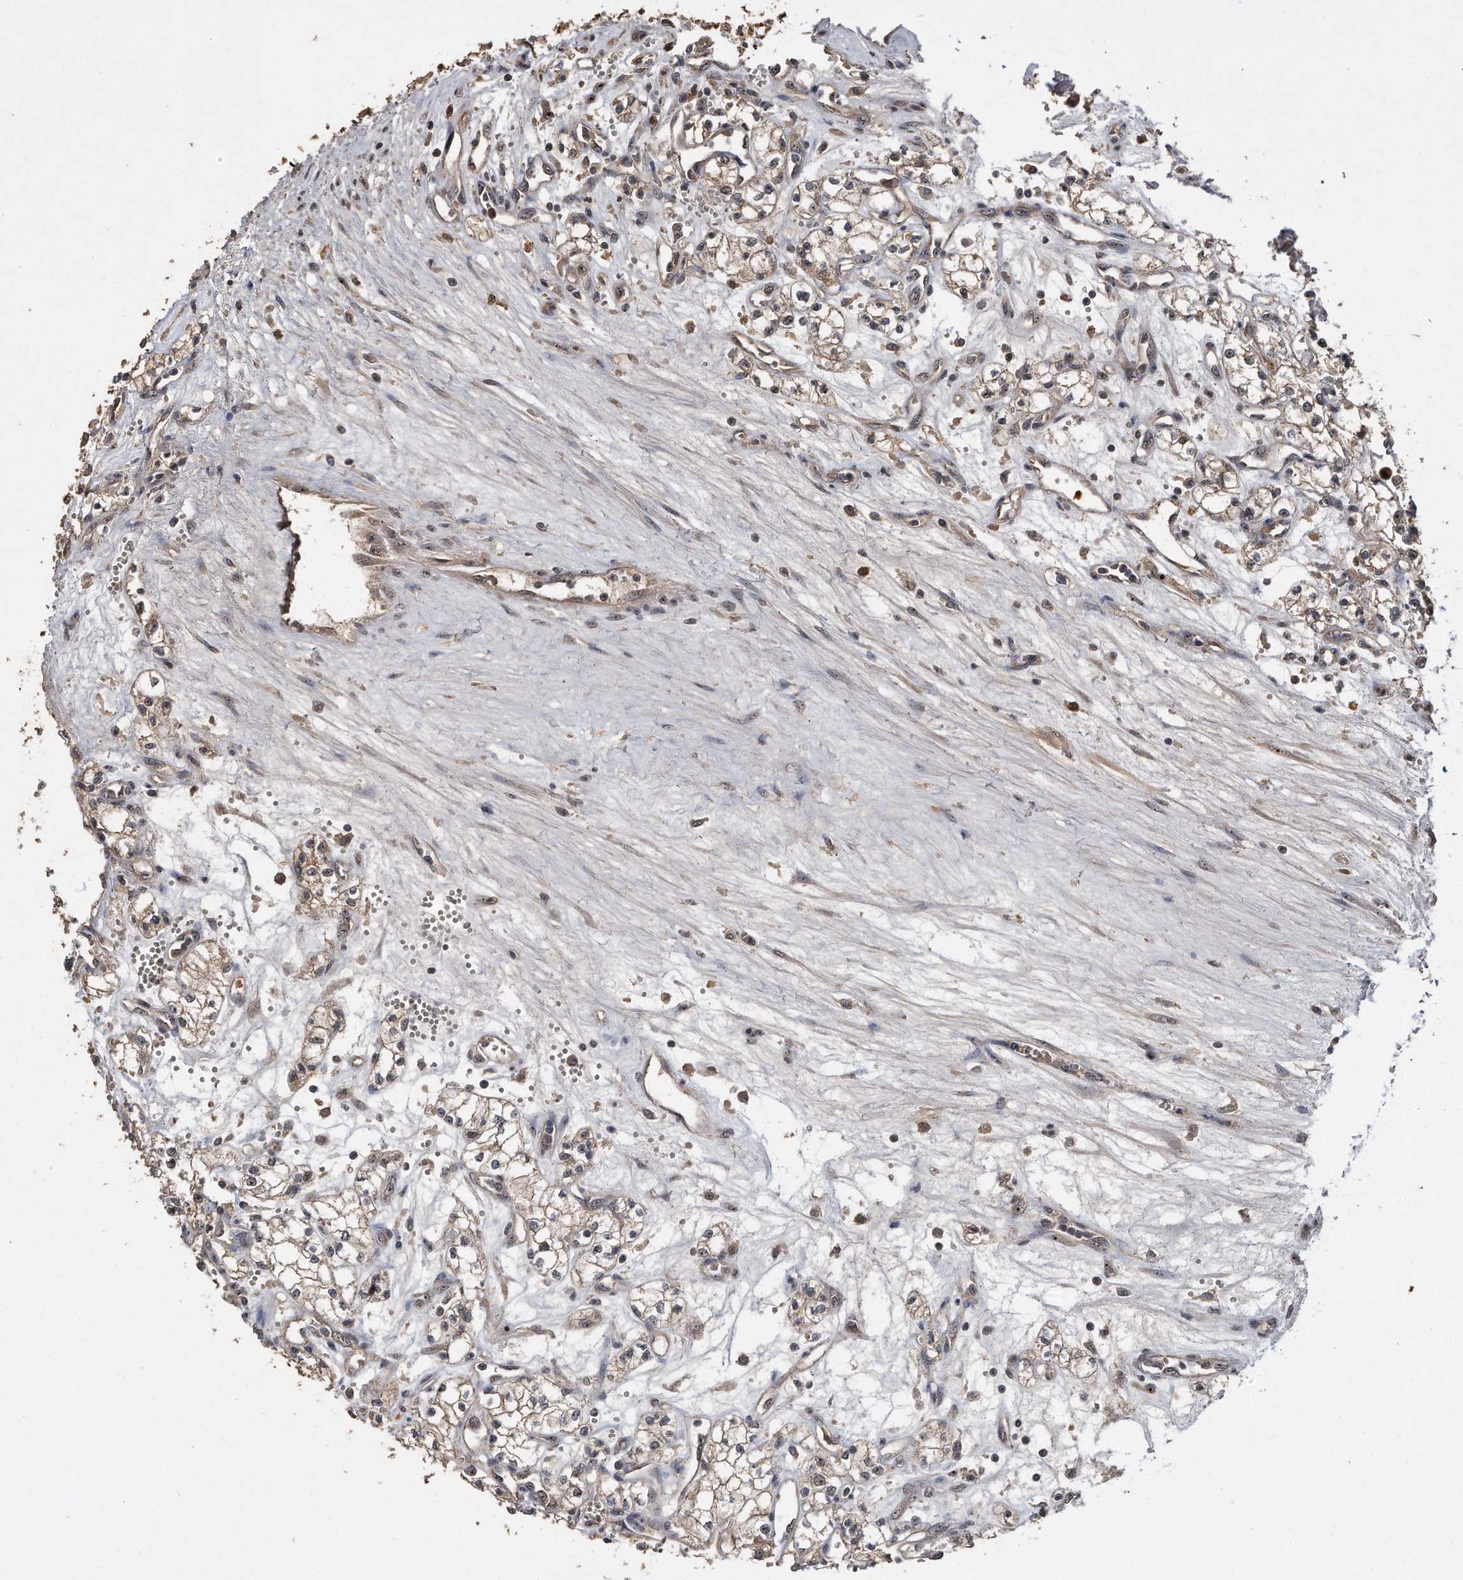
{"staining": {"intensity": "weak", "quantity": "25%-75%", "location": "cytoplasmic/membranous,nuclear"}, "tissue": "renal cancer", "cell_type": "Tumor cells", "image_type": "cancer", "snomed": [{"axis": "morphology", "description": "Adenocarcinoma, NOS"}, {"axis": "topography", "description": "Kidney"}], "caption": "DAB immunohistochemical staining of renal cancer (adenocarcinoma) shows weak cytoplasmic/membranous and nuclear protein expression in approximately 25%-75% of tumor cells. The protein of interest is shown in brown color, while the nuclei are stained blue.", "gene": "PELO", "patient": {"sex": "male", "age": 59}}